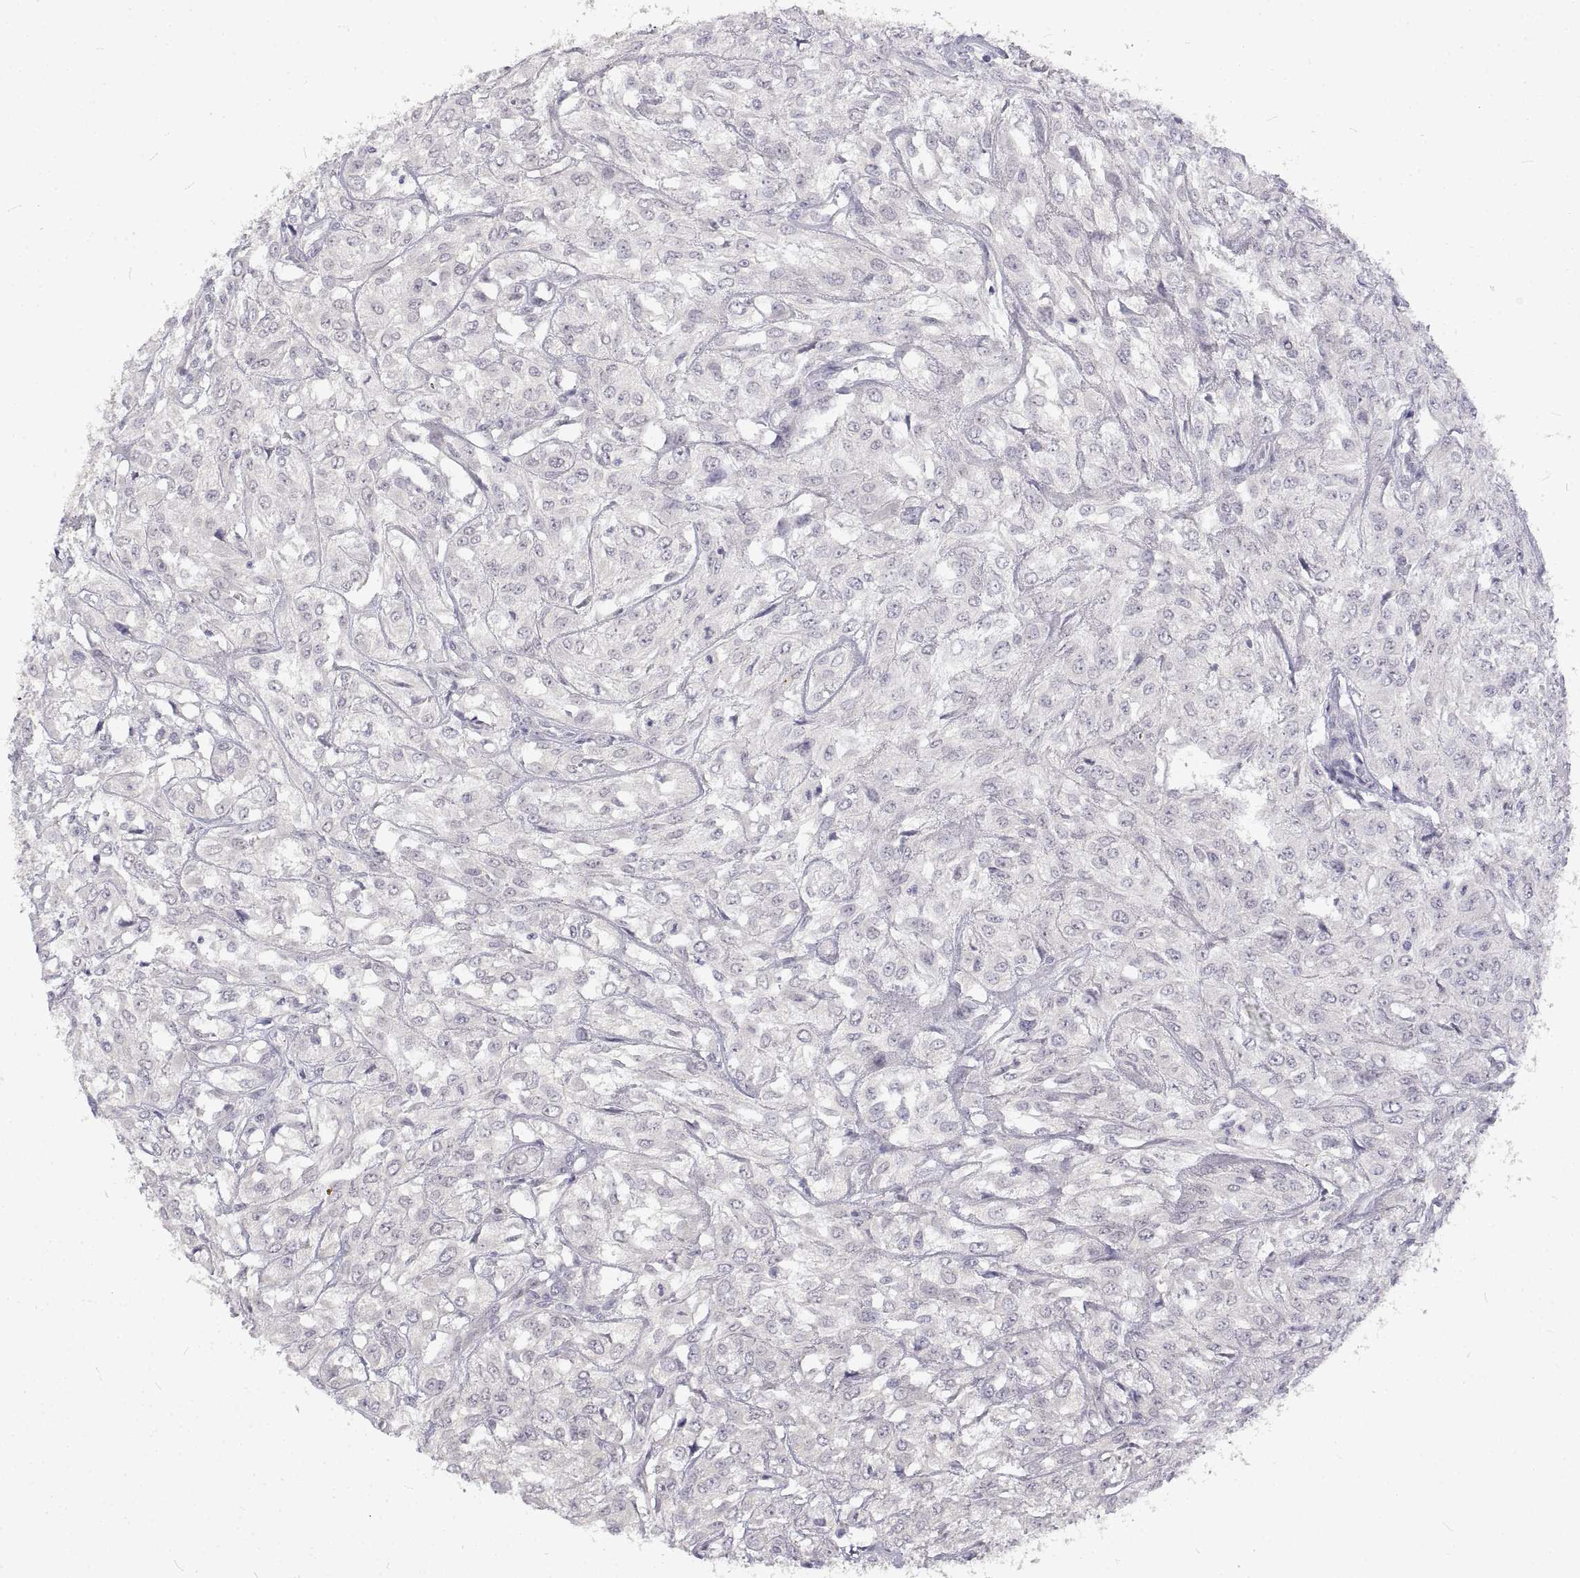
{"staining": {"intensity": "negative", "quantity": "none", "location": "none"}, "tissue": "urothelial cancer", "cell_type": "Tumor cells", "image_type": "cancer", "snomed": [{"axis": "morphology", "description": "Urothelial carcinoma, High grade"}, {"axis": "topography", "description": "Urinary bladder"}], "caption": "An immunohistochemistry micrograph of urothelial cancer is shown. There is no staining in tumor cells of urothelial cancer.", "gene": "ANO2", "patient": {"sex": "male", "age": 67}}